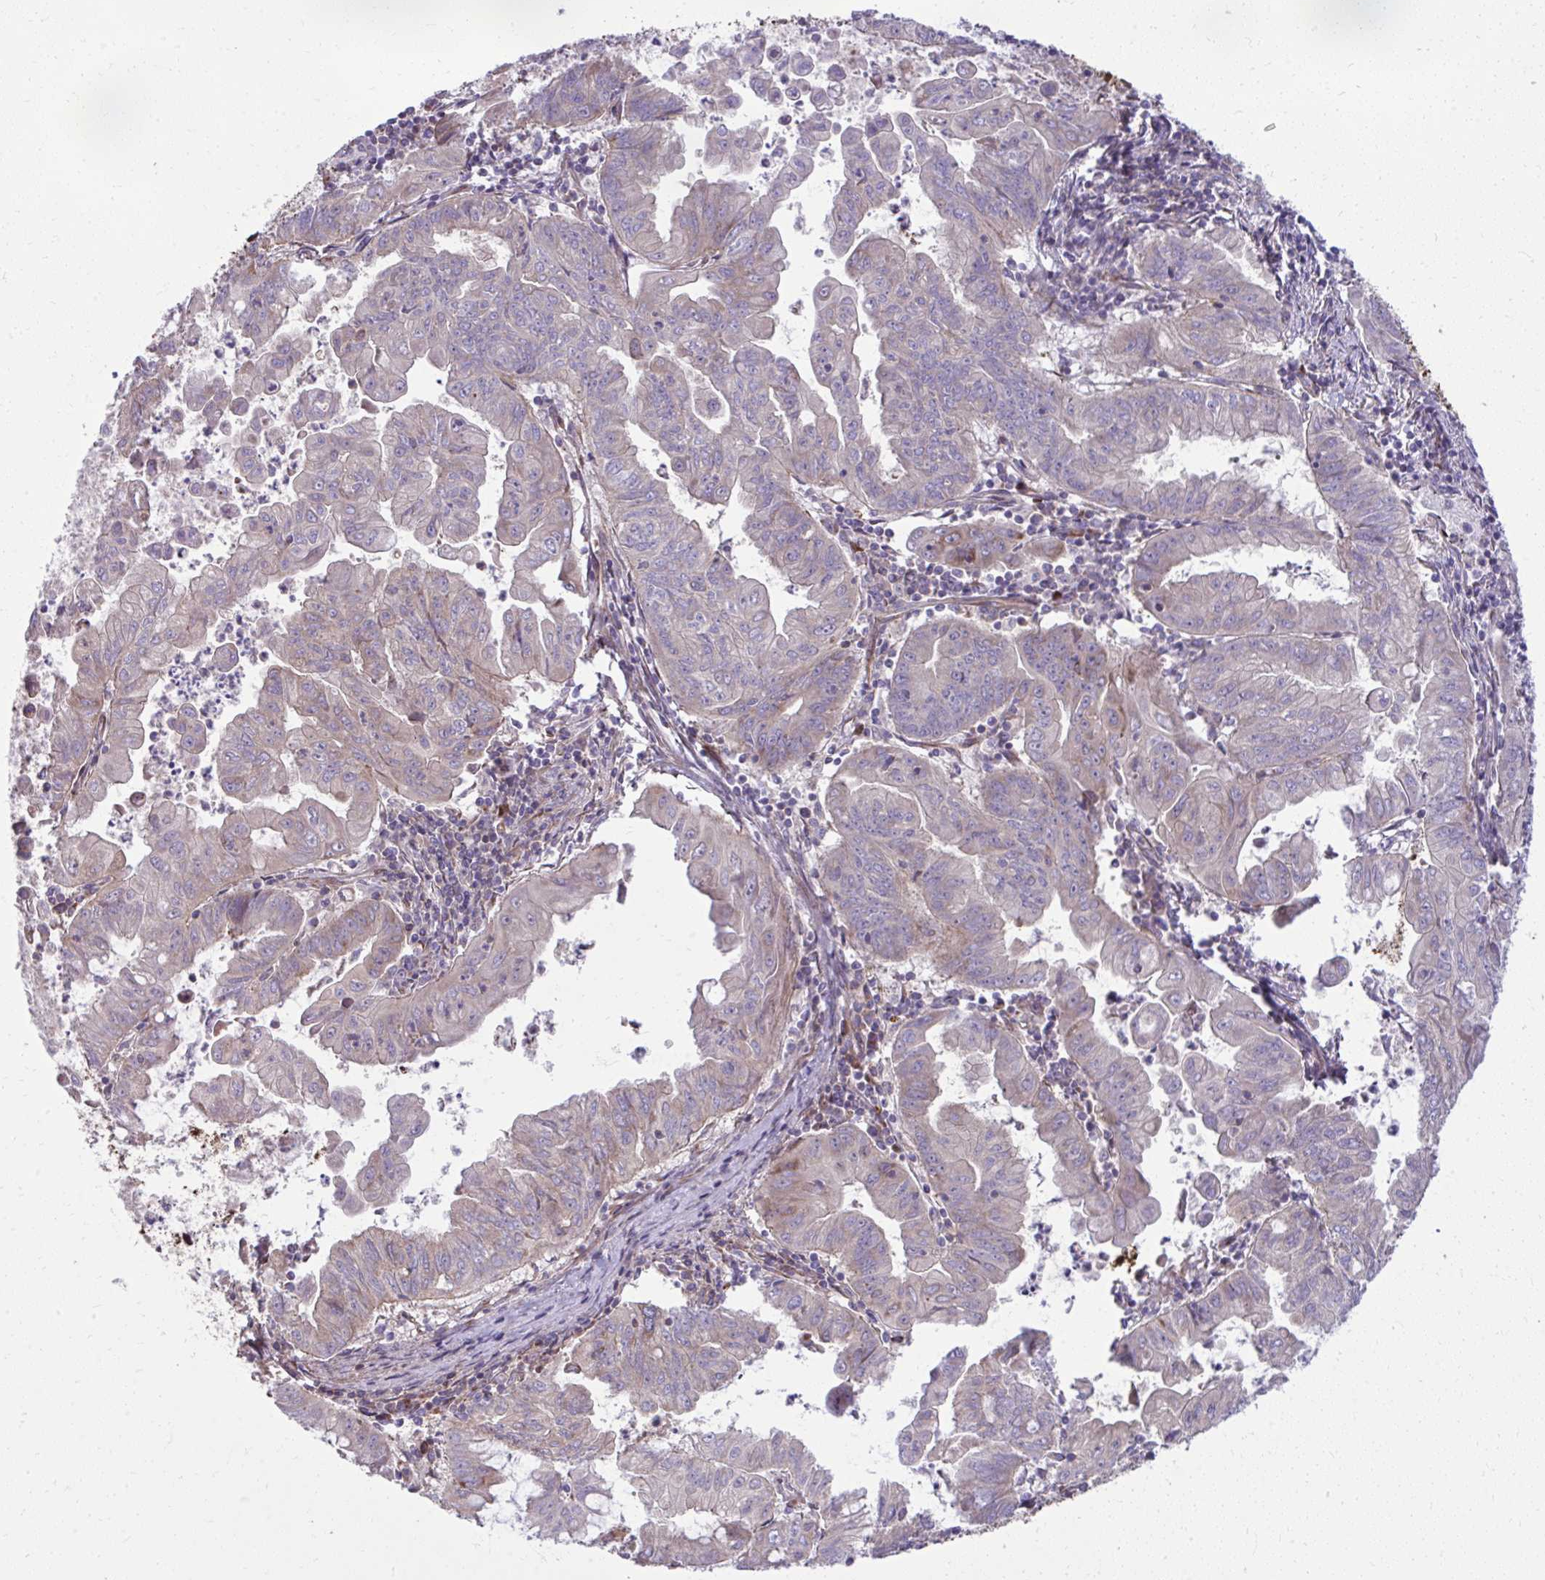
{"staining": {"intensity": "negative", "quantity": "none", "location": "none"}, "tissue": "stomach cancer", "cell_type": "Tumor cells", "image_type": "cancer", "snomed": [{"axis": "morphology", "description": "Adenocarcinoma, NOS"}, {"axis": "topography", "description": "Stomach, upper"}], "caption": "IHC of stomach adenocarcinoma displays no positivity in tumor cells. (DAB (3,3'-diaminobenzidine) IHC with hematoxylin counter stain).", "gene": "NMNAT3", "patient": {"sex": "male", "age": 80}}